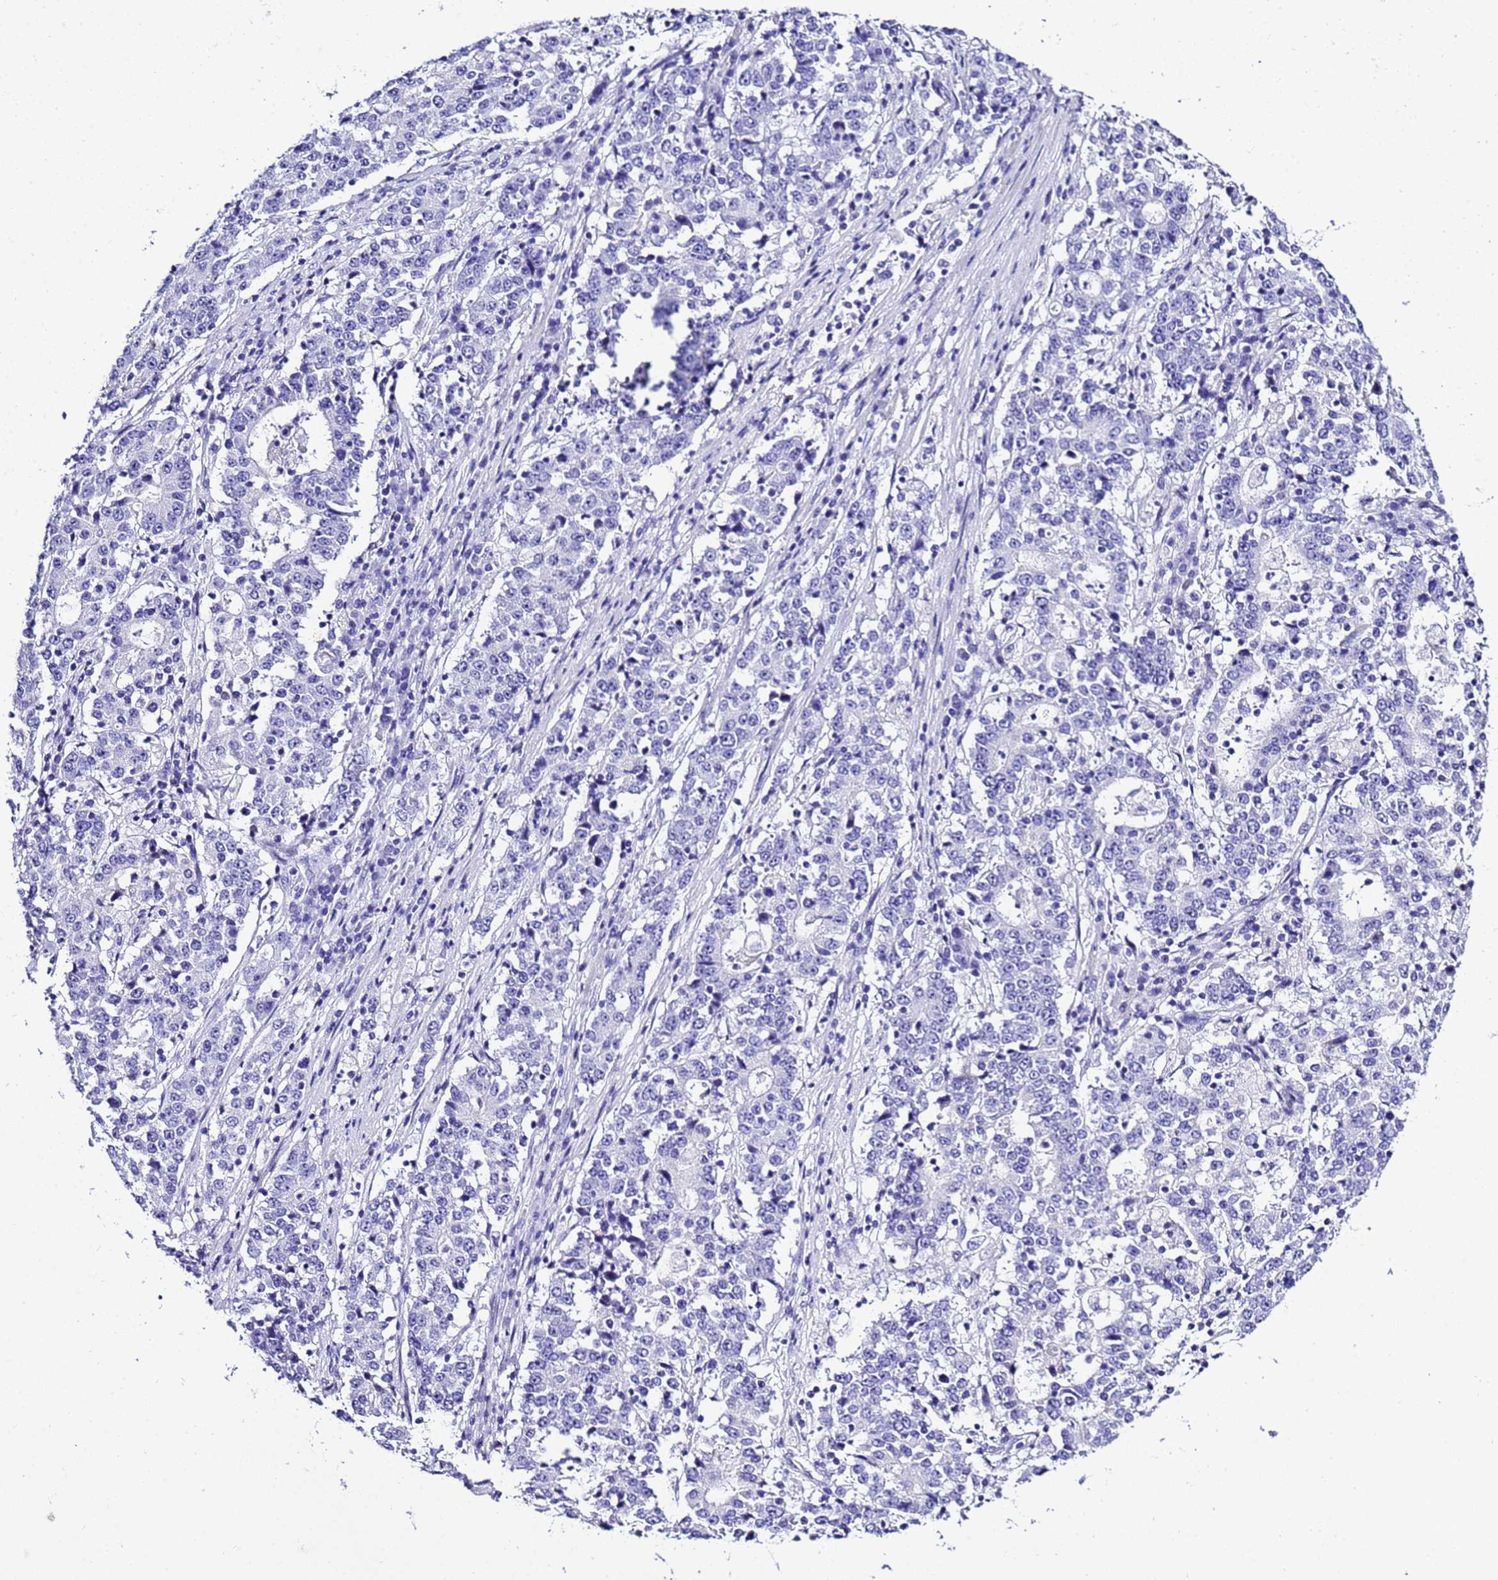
{"staining": {"intensity": "negative", "quantity": "none", "location": "none"}, "tissue": "stomach cancer", "cell_type": "Tumor cells", "image_type": "cancer", "snomed": [{"axis": "morphology", "description": "Adenocarcinoma, NOS"}, {"axis": "topography", "description": "Stomach"}], "caption": "IHC image of neoplastic tissue: human stomach adenocarcinoma stained with DAB (3,3'-diaminobenzidine) shows no significant protein staining in tumor cells.", "gene": "ZNF417", "patient": {"sex": "male", "age": 59}}